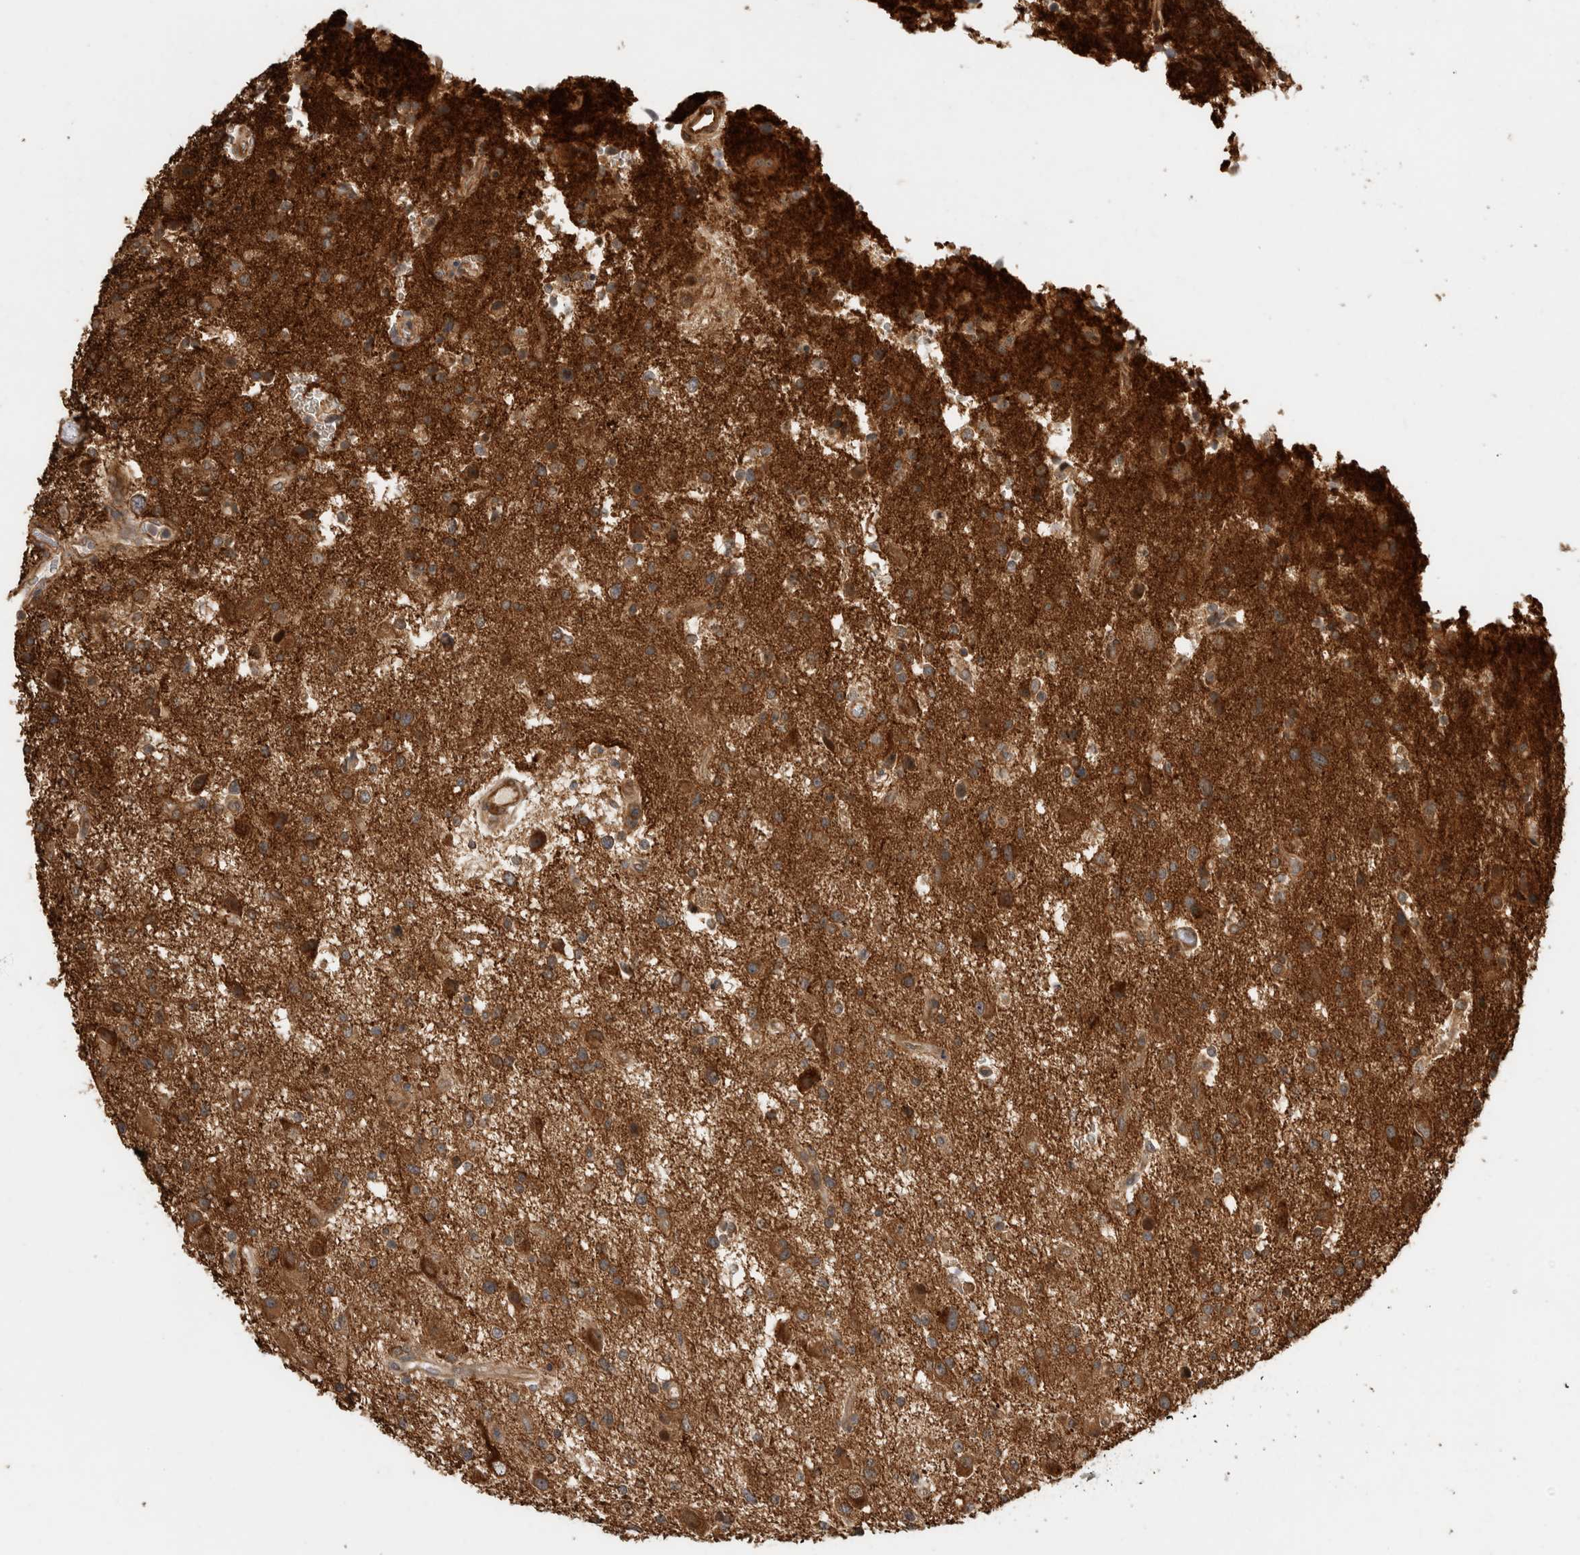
{"staining": {"intensity": "moderate", "quantity": ">75%", "location": "cytoplasmic/membranous"}, "tissue": "glioma", "cell_type": "Tumor cells", "image_type": "cancer", "snomed": [{"axis": "morphology", "description": "Glioma, malignant, High grade"}, {"axis": "topography", "description": "Brain"}], "caption": "Immunohistochemistry photomicrograph of neoplastic tissue: glioma stained using IHC displays medium levels of moderate protein expression localized specifically in the cytoplasmic/membranous of tumor cells, appearing as a cytoplasmic/membranous brown color.", "gene": "PCDHB15", "patient": {"sex": "male", "age": 33}}